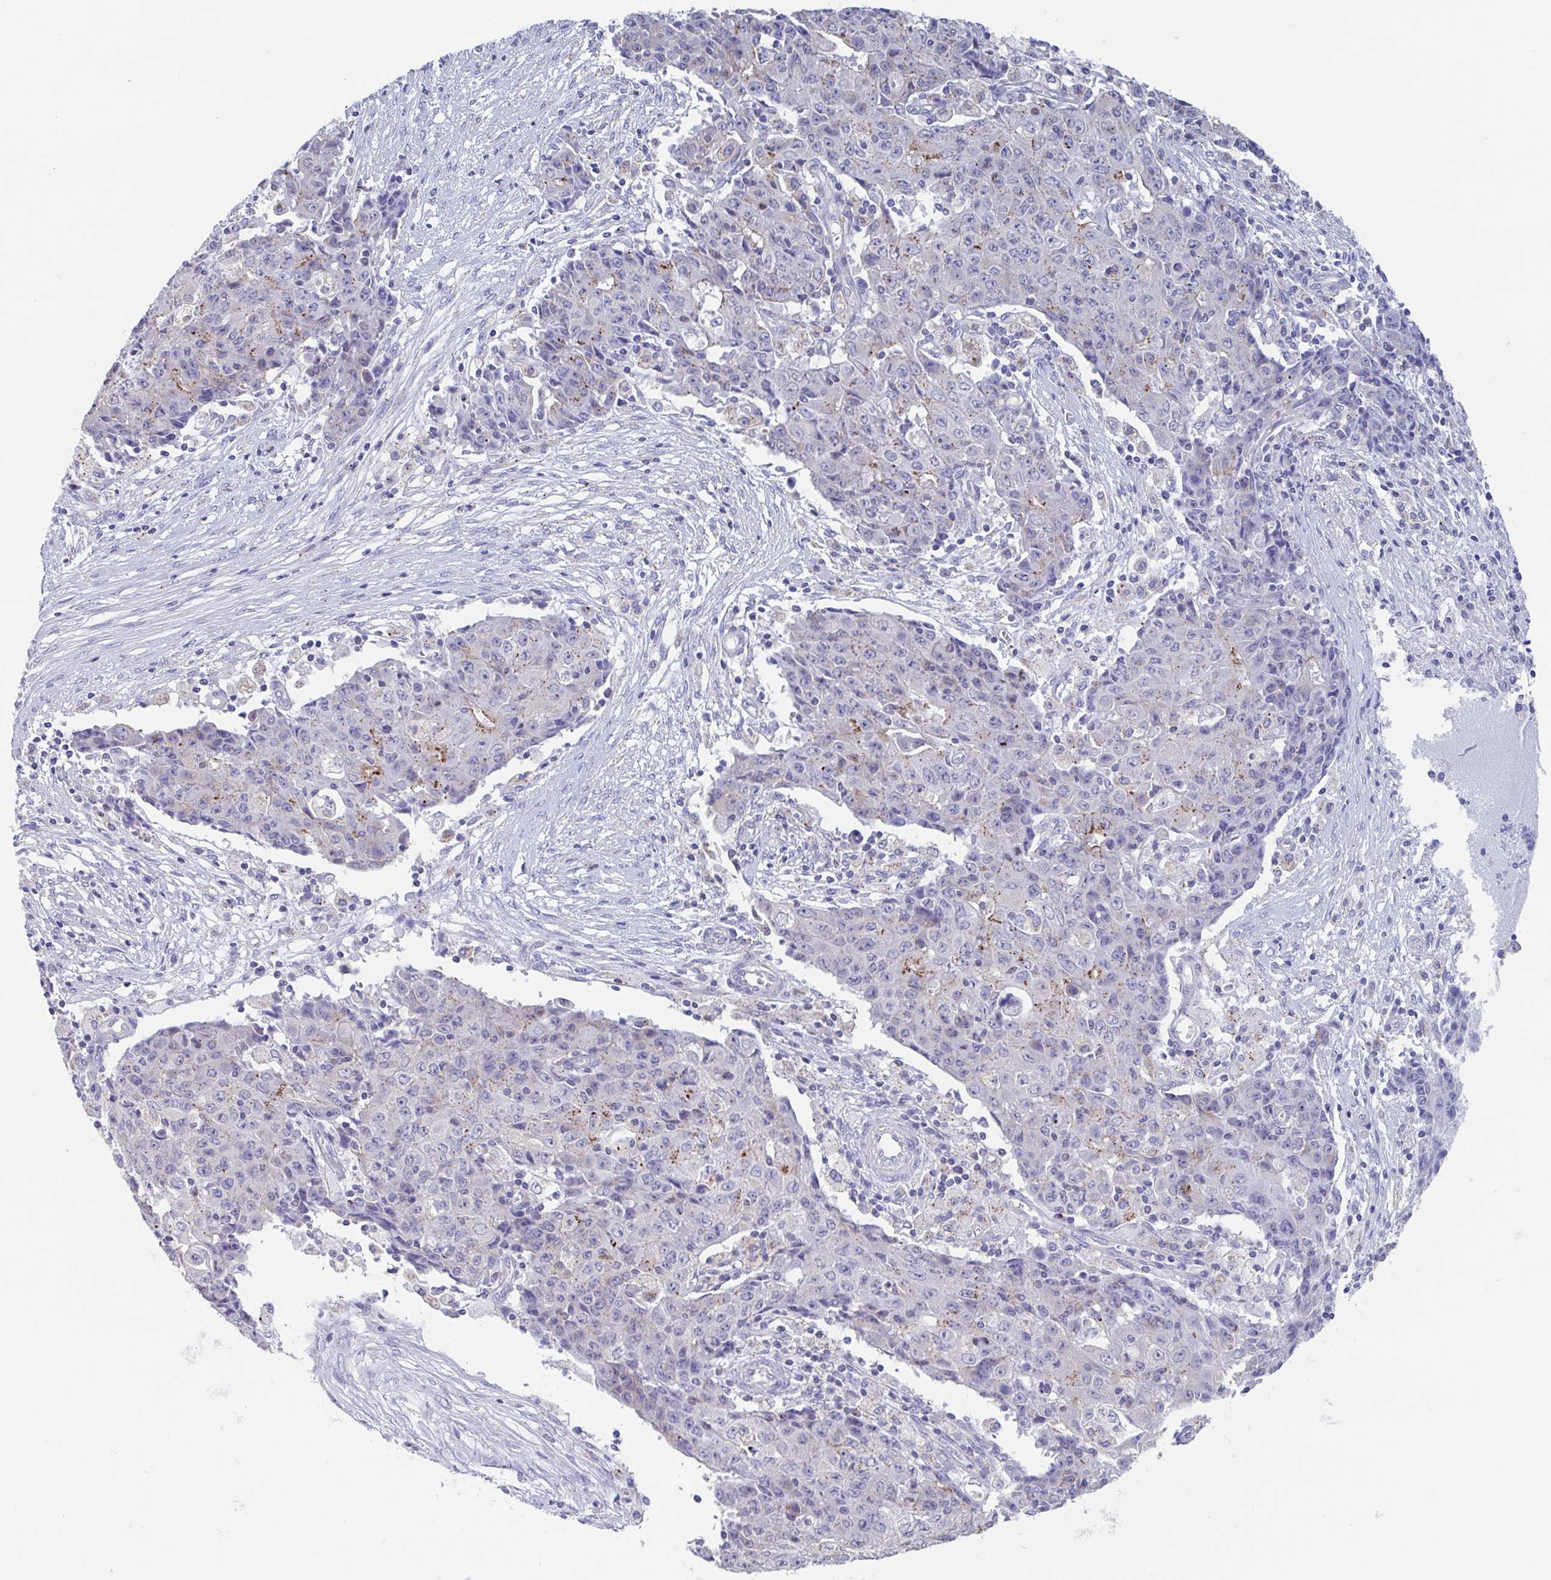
{"staining": {"intensity": "moderate", "quantity": "<25%", "location": "cytoplasmic/membranous"}, "tissue": "ovarian cancer", "cell_type": "Tumor cells", "image_type": "cancer", "snomed": [{"axis": "morphology", "description": "Carcinoma, endometroid"}, {"axis": "topography", "description": "Ovary"}], "caption": "Ovarian cancer (endometroid carcinoma) stained for a protein reveals moderate cytoplasmic/membranous positivity in tumor cells. (DAB = brown stain, brightfield microscopy at high magnification).", "gene": "CHMP5", "patient": {"sex": "female", "age": 42}}